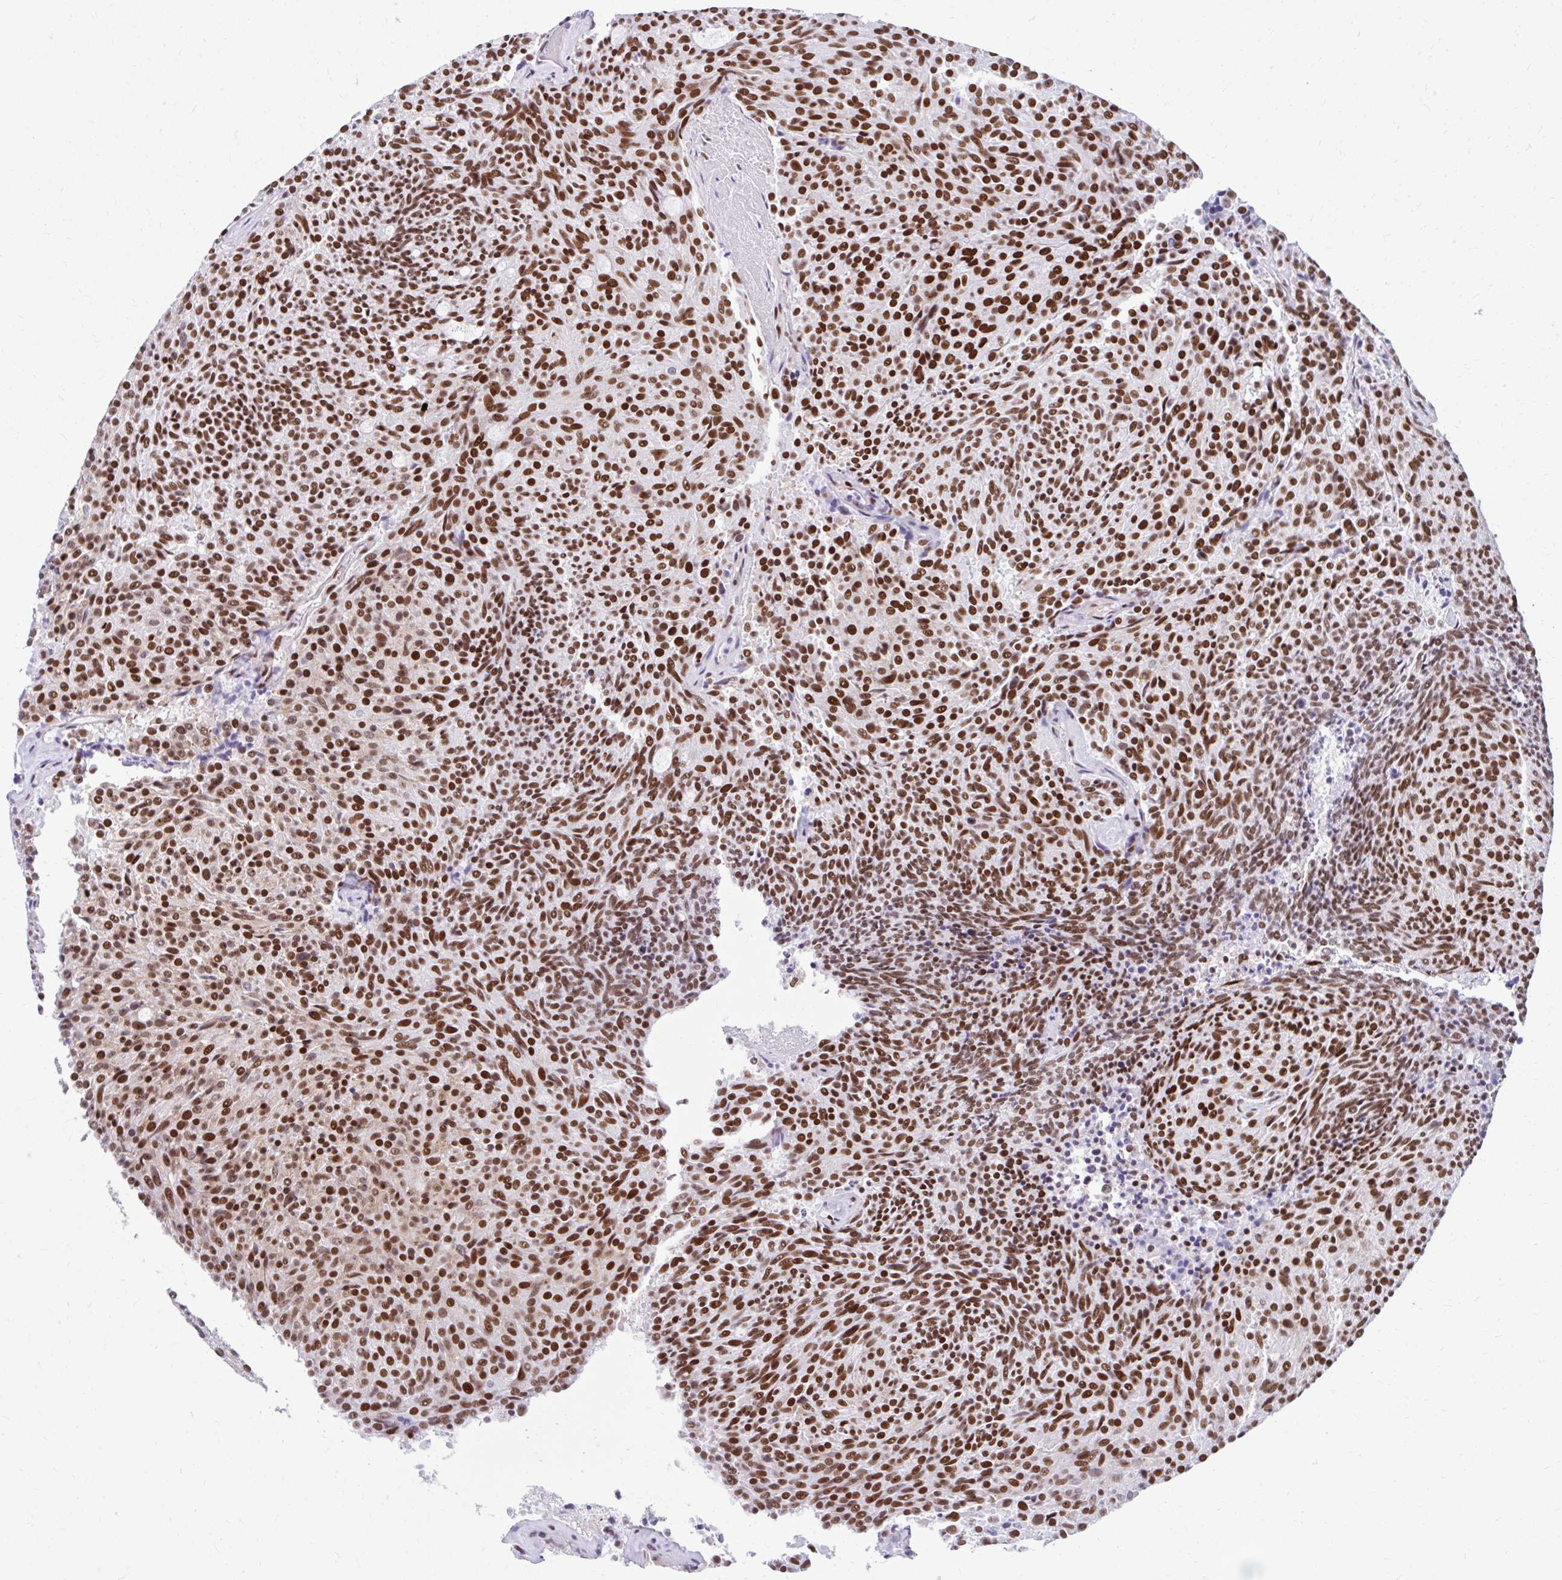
{"staining": {"intensity": "strong", "quantity": ">75%", "location": "nuclear"}, "tissue": "carcinoid", "cell_type": "Tumor cells", "image_type": "cancer", "snomed": [{"axis": "morphology", "description": "Carcinoid, malignant, NOS"}, {"axis": "topography", "description": "Pancreas"}], "caption": "A histopathology image showing strong nuclear positivity in approximately >75% of tumor cells in malignant carcinoid, as visualized by brown immunohistochemical staining.", "gene": "KHDRBS1", "patient": {"sex": "female", "age": 54}}